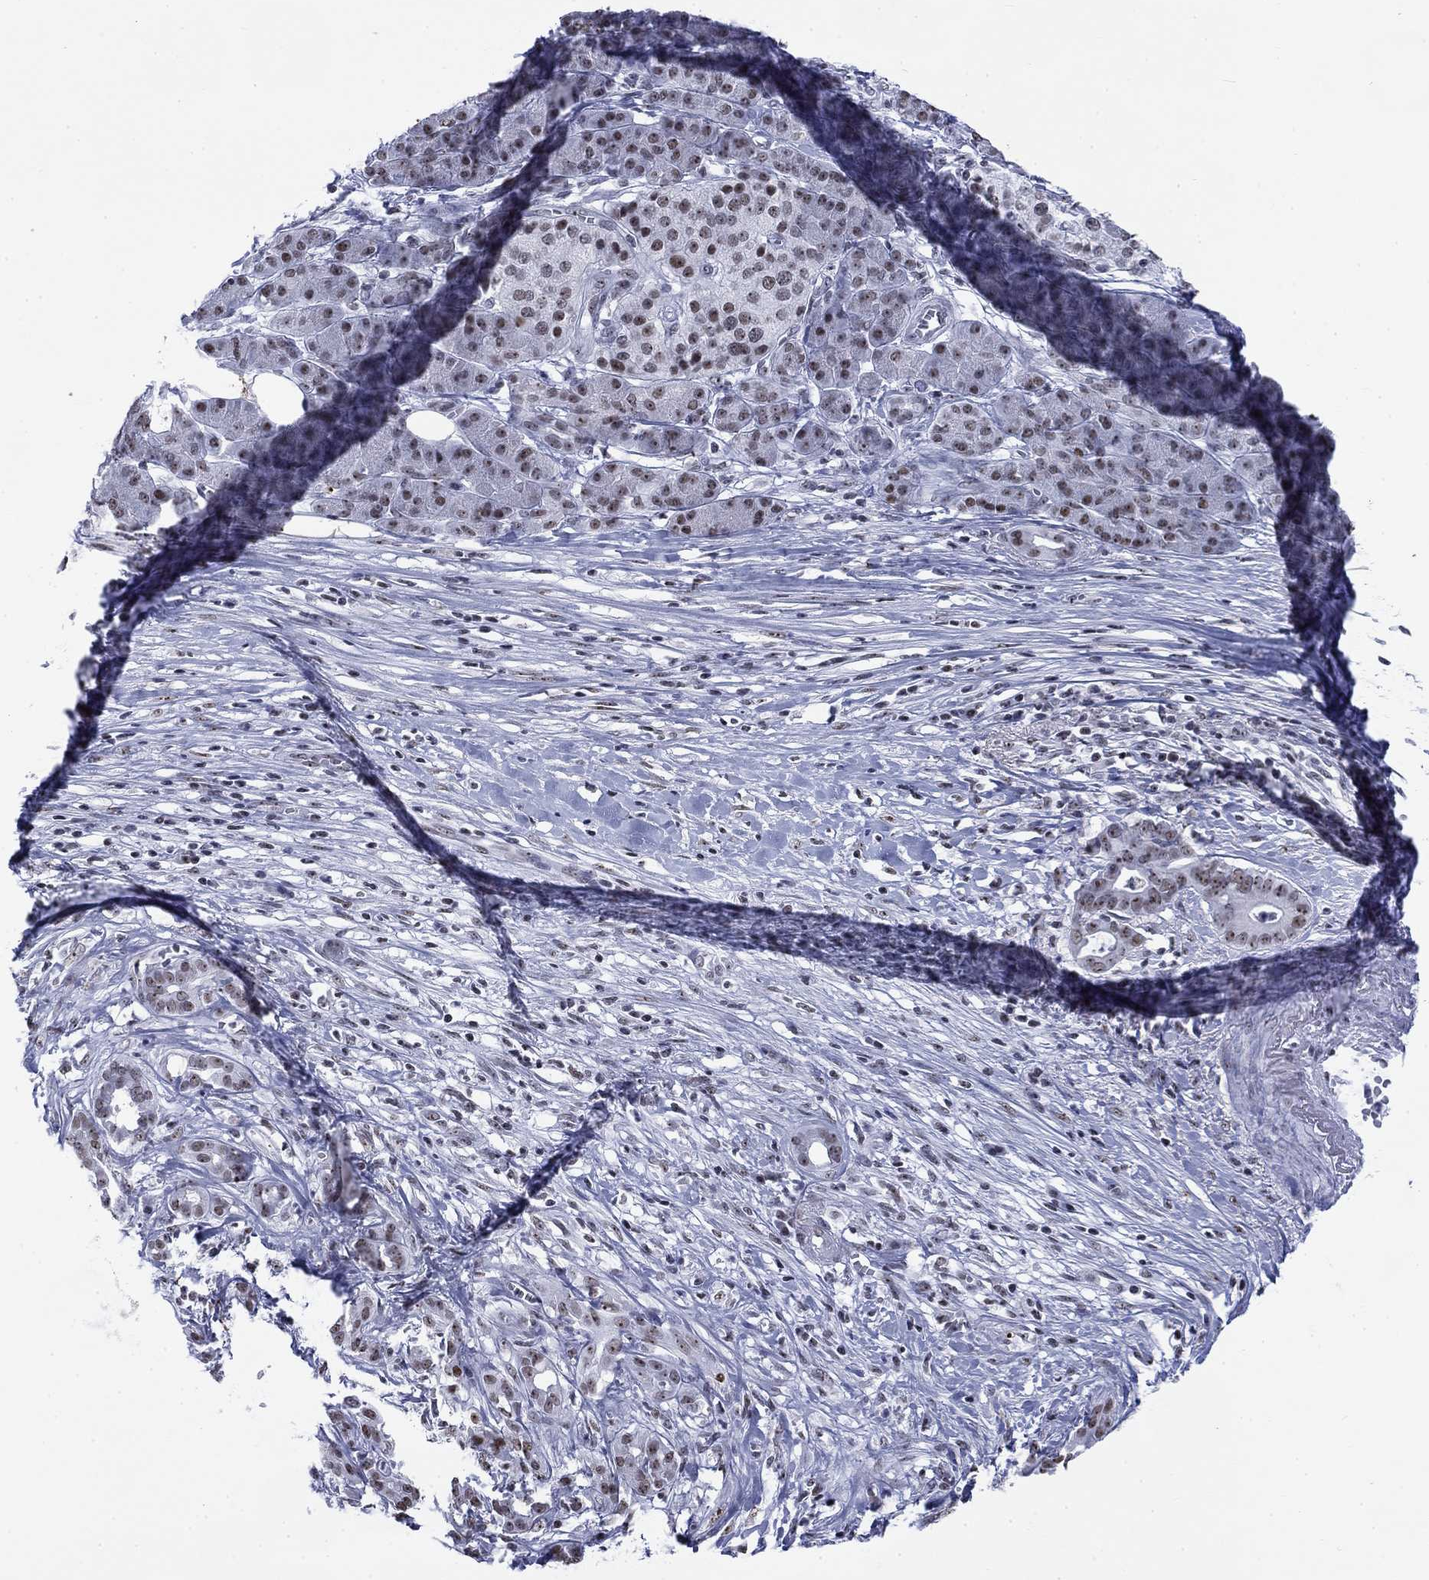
{"staining": {"intensity": "moderate", "quantity": "25%-75%", "location": "nuclear"}, "tissue": "pancreatic cancer", "cell_type": "Tumor cells", "image_type": "cancer", "snomed": [{"axis": "morphology", "description": "Adenocarcinoma, NOS"}, {"axis": "topography", "description": "Pancreas"}], "caption": "Immunohistochemistry (IHC) micrograph of neoplastic tissue: adenocarcinoma (pancreatic) stained using immunohistochemistry (IHC) exhibits medium levels of moderate protein expression localized specifically in the nuclear of tumor cells, appearing as a nuclear brown color.", "gene": "CSRNP3", "patient": {"sex": "male", "age": 61}}